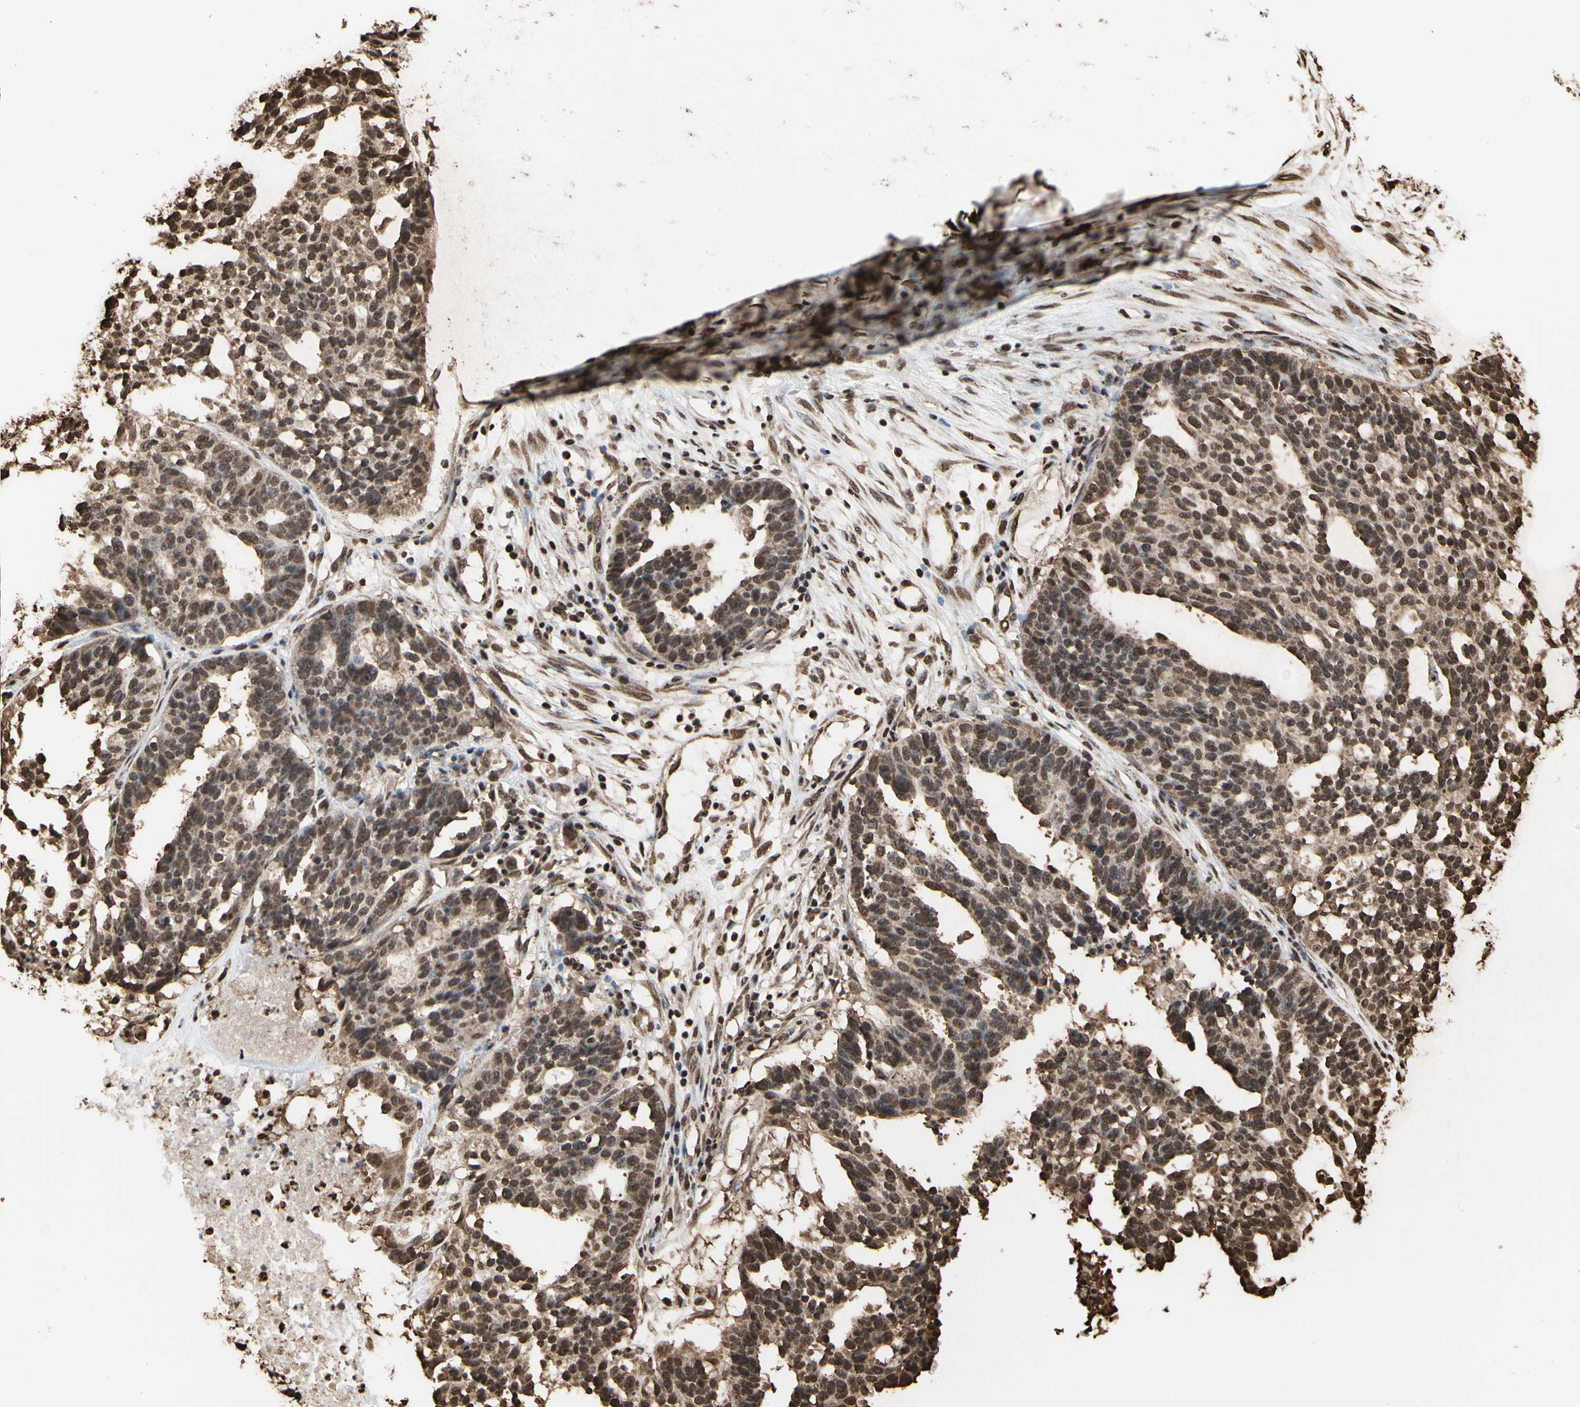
{"staining": {"intensity": "strong", "quantity": ">75%", "location": "cytoplasmic/membranous,nuclear"}, "tissue": "ovarian cancer", "cell_type": "Tumor cells", "image_type": "cancer", "snomed": [{"axis": "morphology", "description": "Cystadenocarcinoma, serous, NOS"}, {"axis": "topography", "description": "Ovary"}], "caption": "Immunohistochemistry (IHC) staining of serous cystadenocarcinoma (ovarian), which displays high levels of strong cytoplasmic/membranous and nuclear expression in about >75% of tumor cells indicating strong cytoplasmic/membranous and nuclear protein staining. The staining was performed using DAB (3,3'-diaminobenzidine) (brown) for protein detection and nuclei were counterstained in hematoxylin (blue).", "gene": "HNRNPK", "patient": {"sex": "female", "age": 59}}